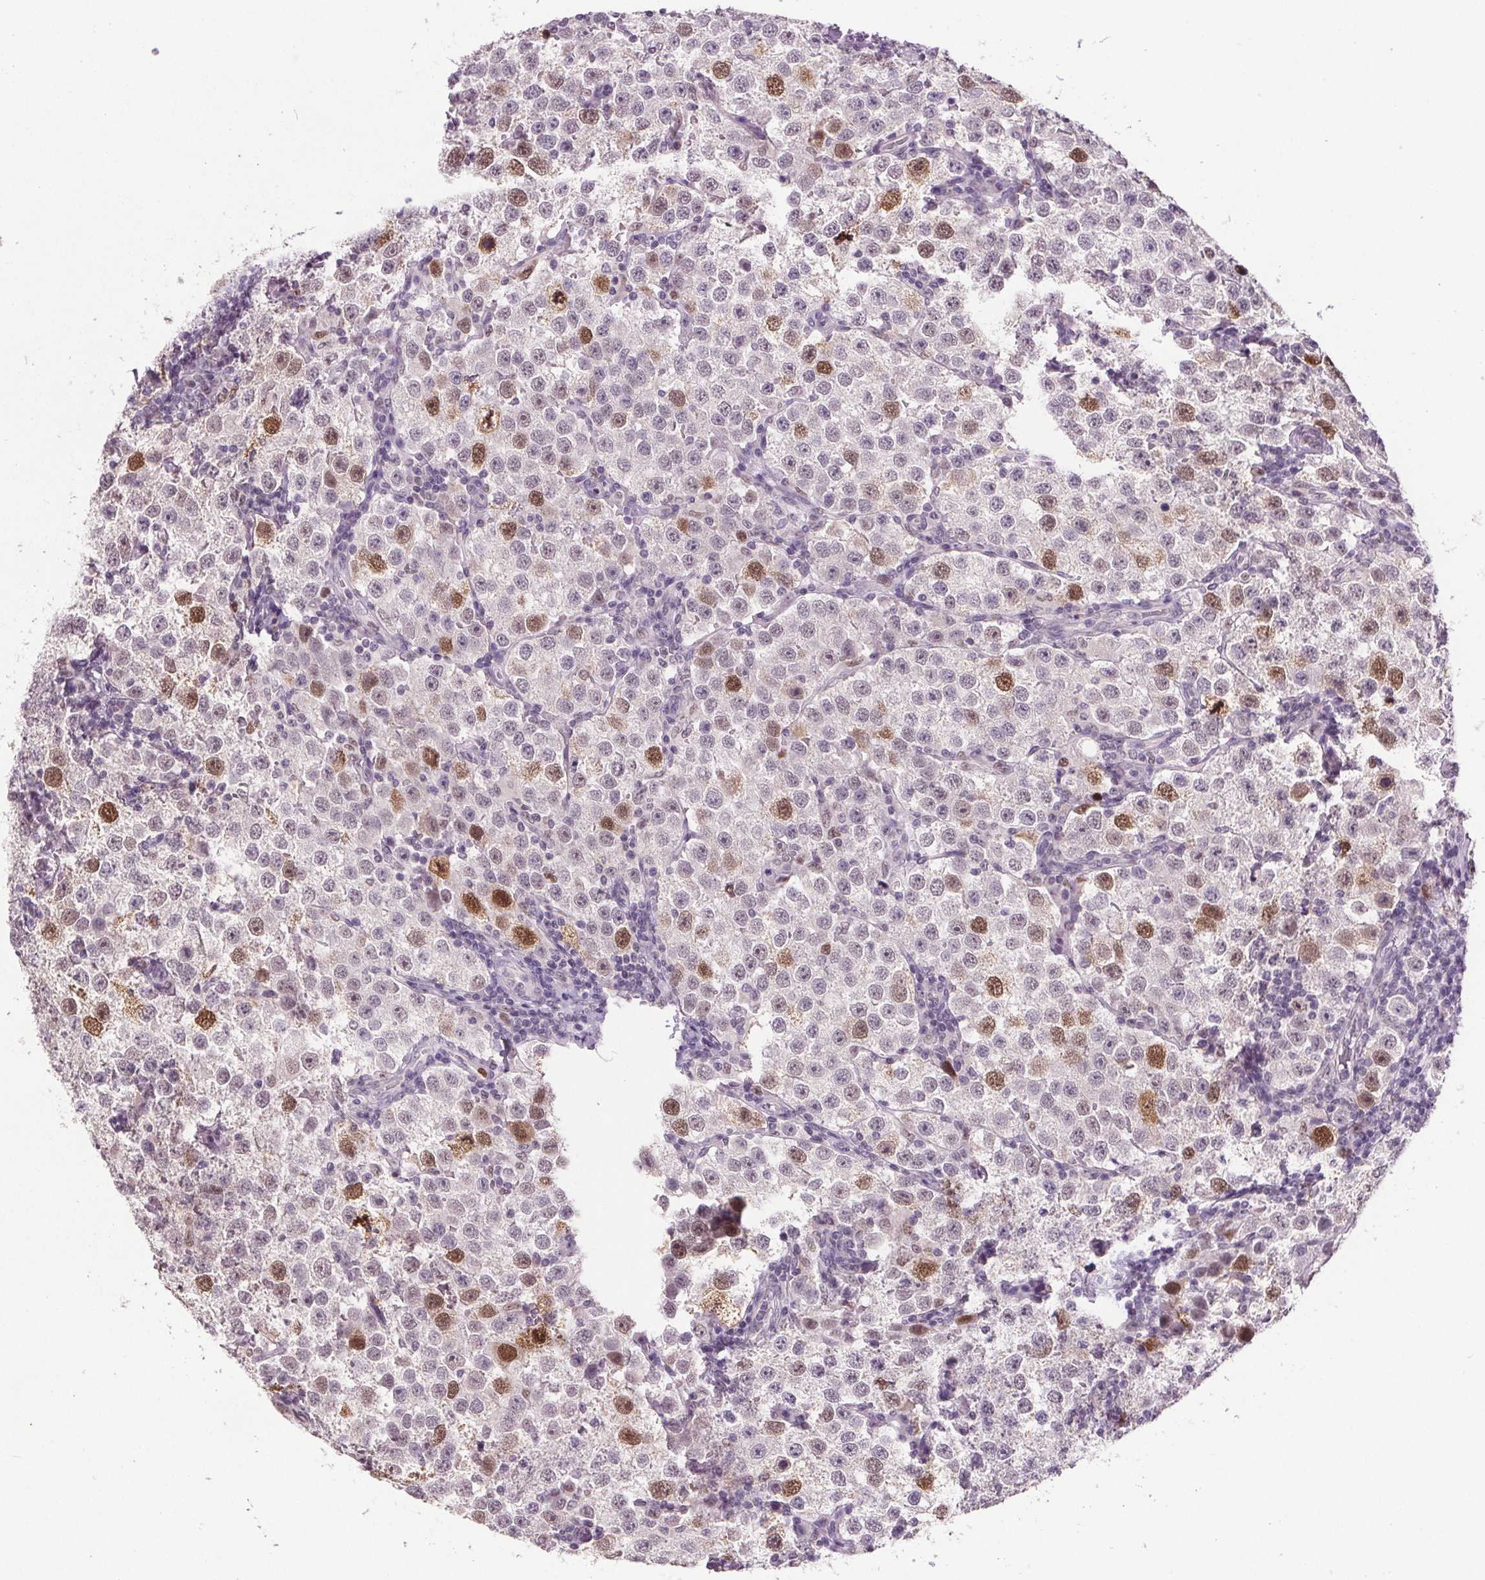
{"staining": {"intensity": "moderate", "quantity": "<25%", "location": "nuclear"}, "tissue": "testis cancer", "cell_type": "Tumor cells", "image_type": "cancer", "snomed": [{"axis": "morphology", "description": "Seminoma, NOS"}, {"axis": "topography", "description": "Testis"}], "caption": "Moderate nuclear positivity for a protein is present in about <25% of tumor cells of testis seminoma using immunohistochemistry (IHC).", "gene": "CENPF", "patient": {"sex": "male", "age": 37}}